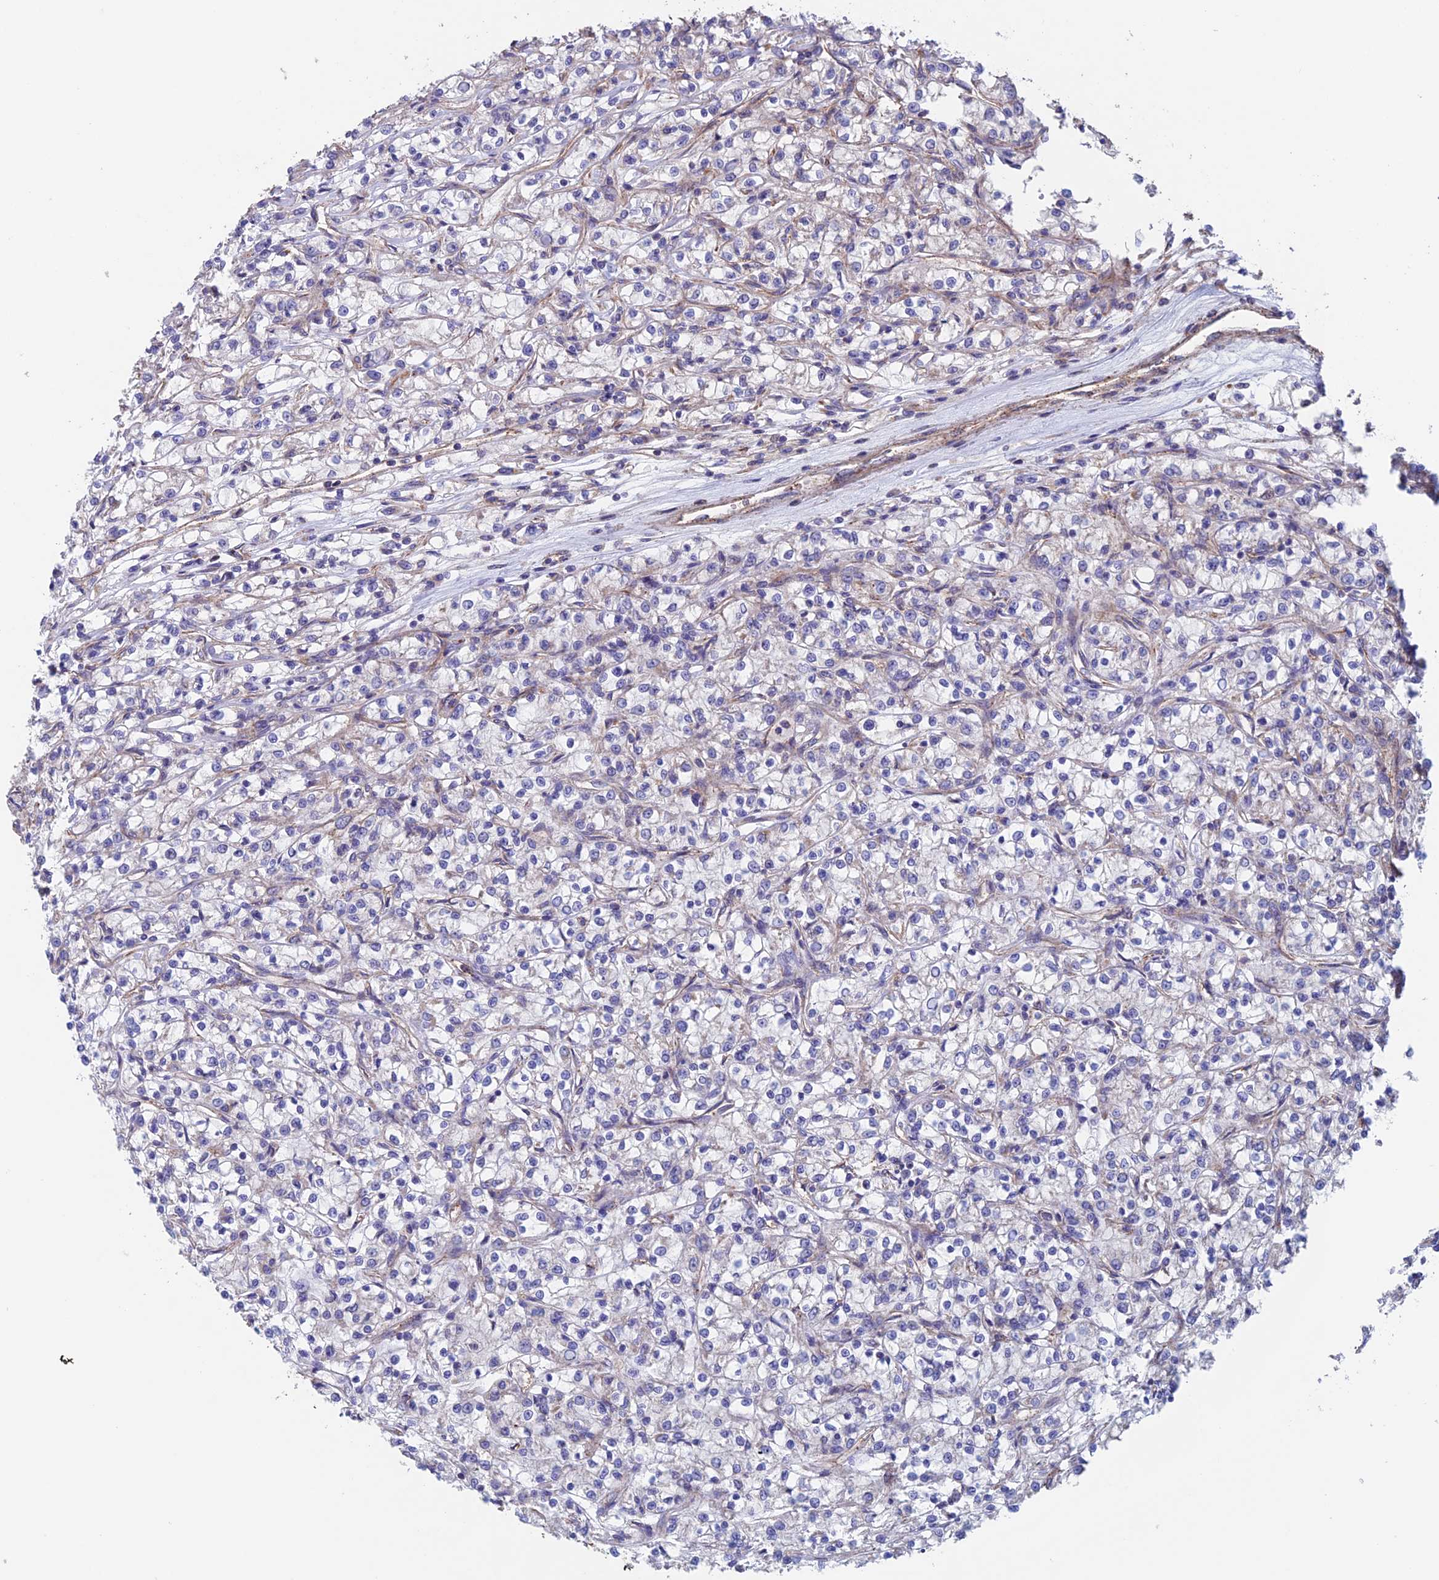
{"staining": {"intensity": "negative", "quantity": "none", "location": "none"}, "tissue": "renal cancer", "cell_type": "Tumor cells", "image_type": "cancer", "snomed": [{"axis": "morphology", "description": "Adenocarcinoma, NOS"}, {"axis": "topography", "description": "Kidney"}], "caption": "Human renal adenocarcinoma stained for a protein using immunohistochemistry exhibits no expression in tumor cells.", "gene": "MRPL1", "patient": {"sex": "female", "age": 59}}